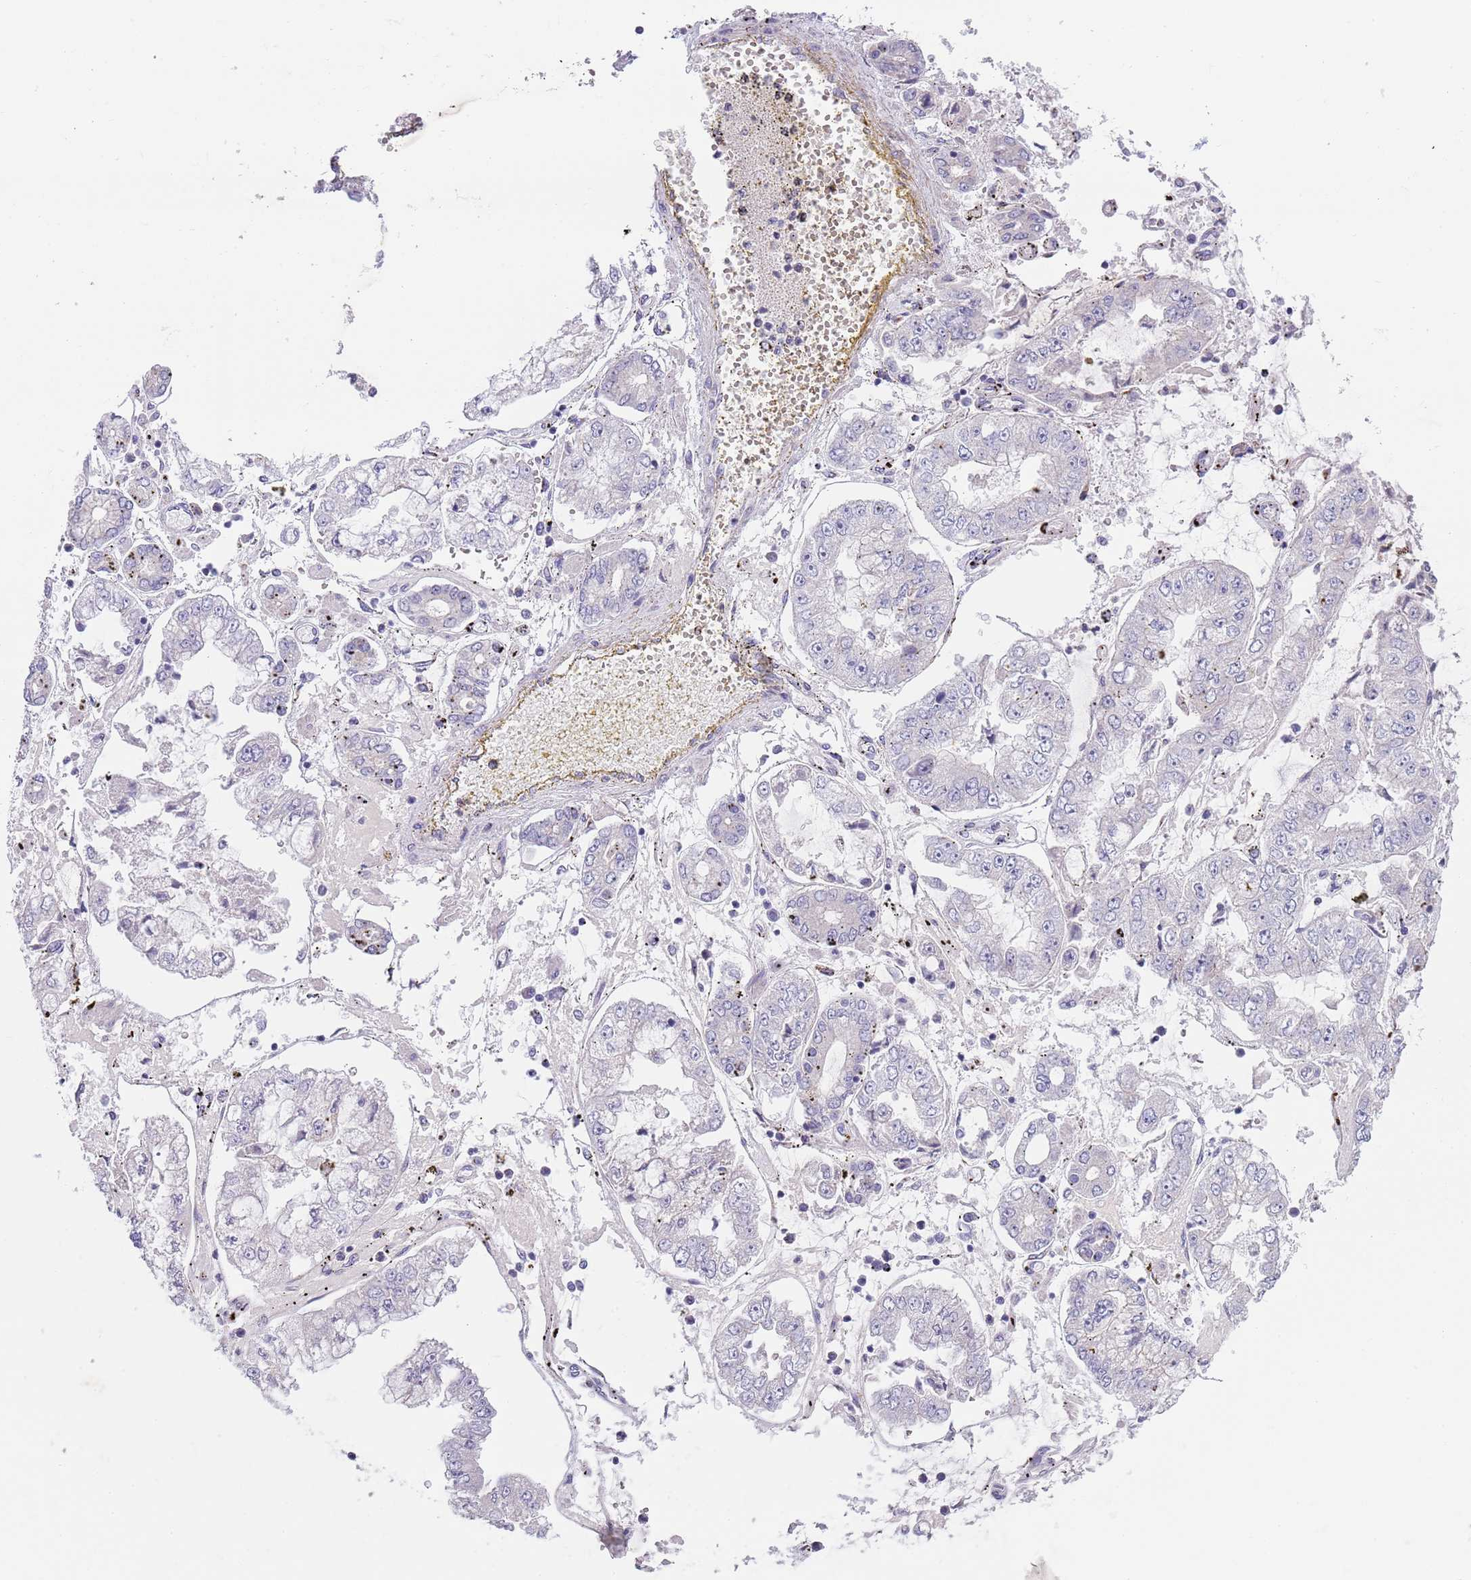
{"staining": {"intensity": "negative", "quantity": "none", "location": "none"}, "tissue": "stomach cancer", "cell_type": "Tumor cells", "image_type": "cancer", "snomed": [{"axis": "morphology", "description": "Adenocarcinoma, NOS"}, {"axis": "topography", "description": "Stomach"}], "caption": "Immunohistochemistry (IHC) histopathology image of neoplastic tissue: stomach adenocarcinoma stained with DAB (3,3'-diaminobenzidine) displays no significant protein staining in tumor cells. (DAB (3,3'-diaminobenzidine) IHC visualized using brightfield microscopy, high magnification).", "gene": "MAN1C1", "patient": {"sex": "male", "age": 76}}